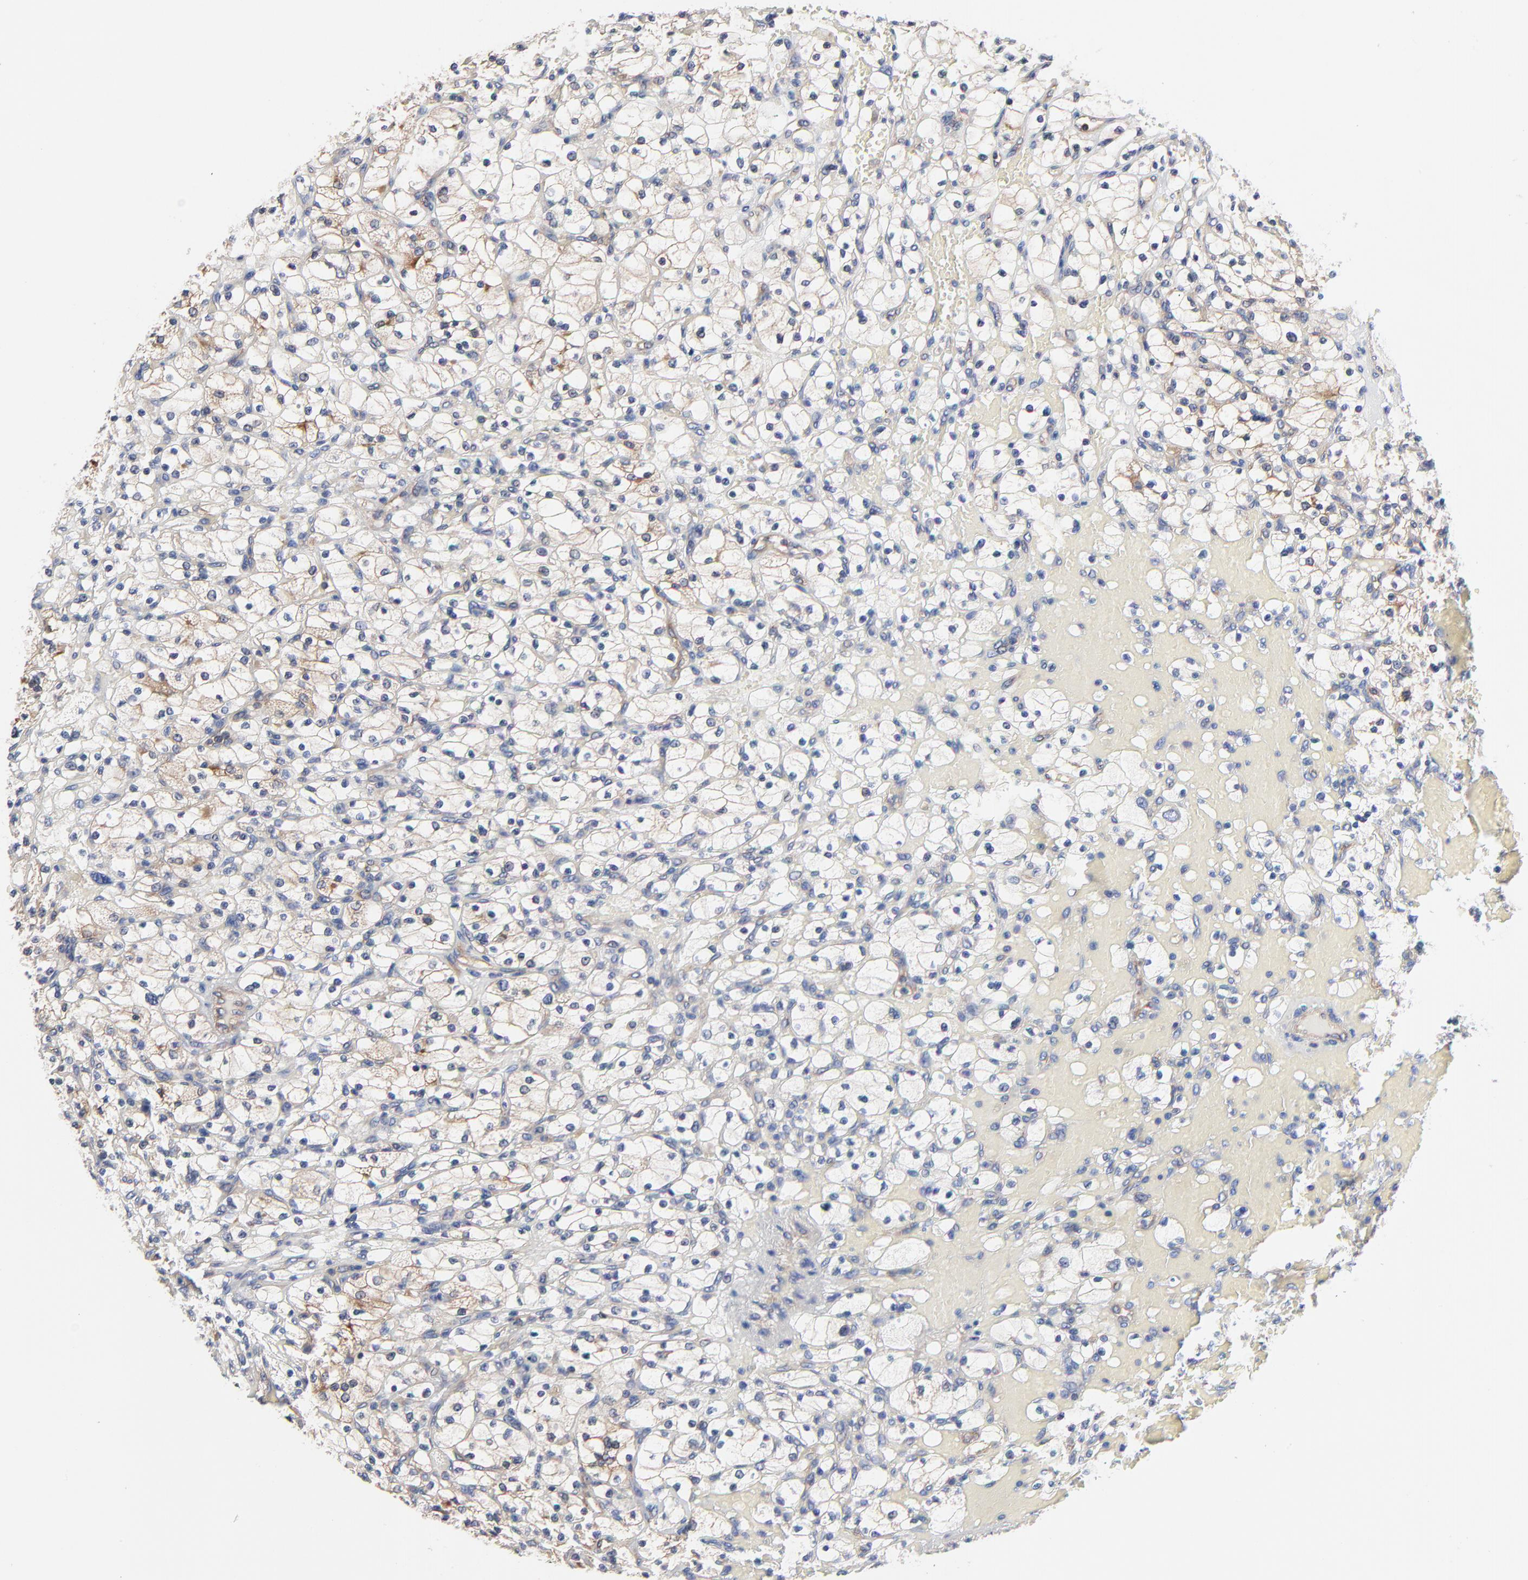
{"staining": {"intensity": "weak", "quantity": "25%-75%", "location": "cytoplasmic/membranous"}, "tissue": "renal cancer", "cell_type": "Tumor cells", "image_type": "cancer", "snomed": [{"axis": "morphology", "description": "Adenocarcinoma, NOS"}, {"axis": "topography", "description": "Kidney"}], "caption": "Weak cytoplasmic/membranous expression is seen in about 25%-75% of tumor cells in renal cancer.", "gene": "CD2AP", "patient": {"sex": "female", "age": 83}}